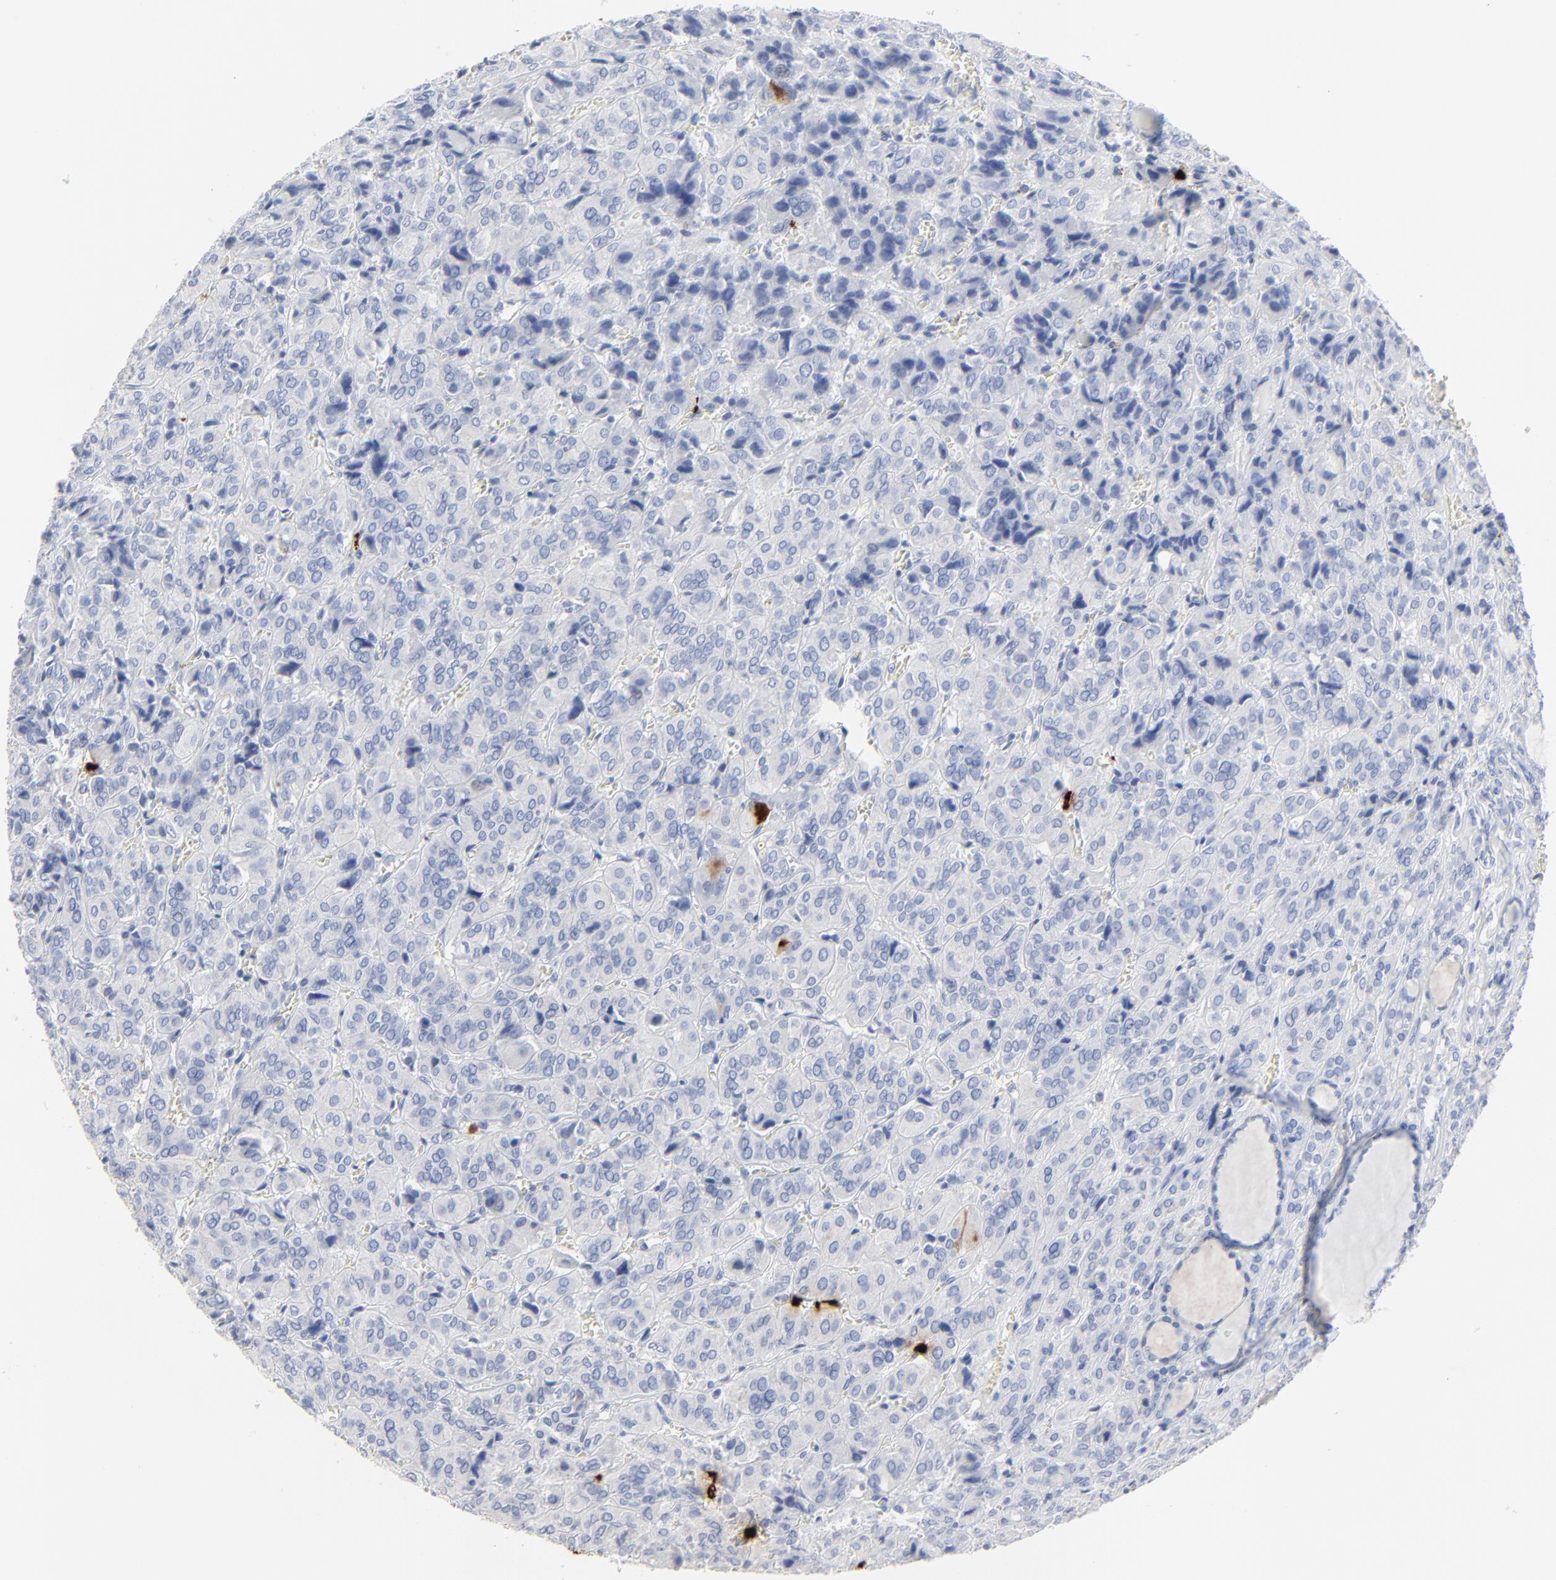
{"staining": {"intensity": "negative", "quantity": "none", "location": "none"}, "tissue": "thyroid cancer", "cell_type": "Tumor cells", "image_type": "cancer", "snomed": [{"axis": "morphology", "description": "Follicular adenoma carcinoma, NOS"}, {"axis": "topography", "description": "Thyroid gland"}], "caption": "High magnification brightfield microscopy of follicular adenoma carcinoma (thyroid) stained with DAB (3,3'-diaminobenzidine) (brown) and counterstained with hematoxylin (blue): tumor cells show no significant expression.", "gene": "LCN2", "patient": {"sex": "female", "age": 71}}